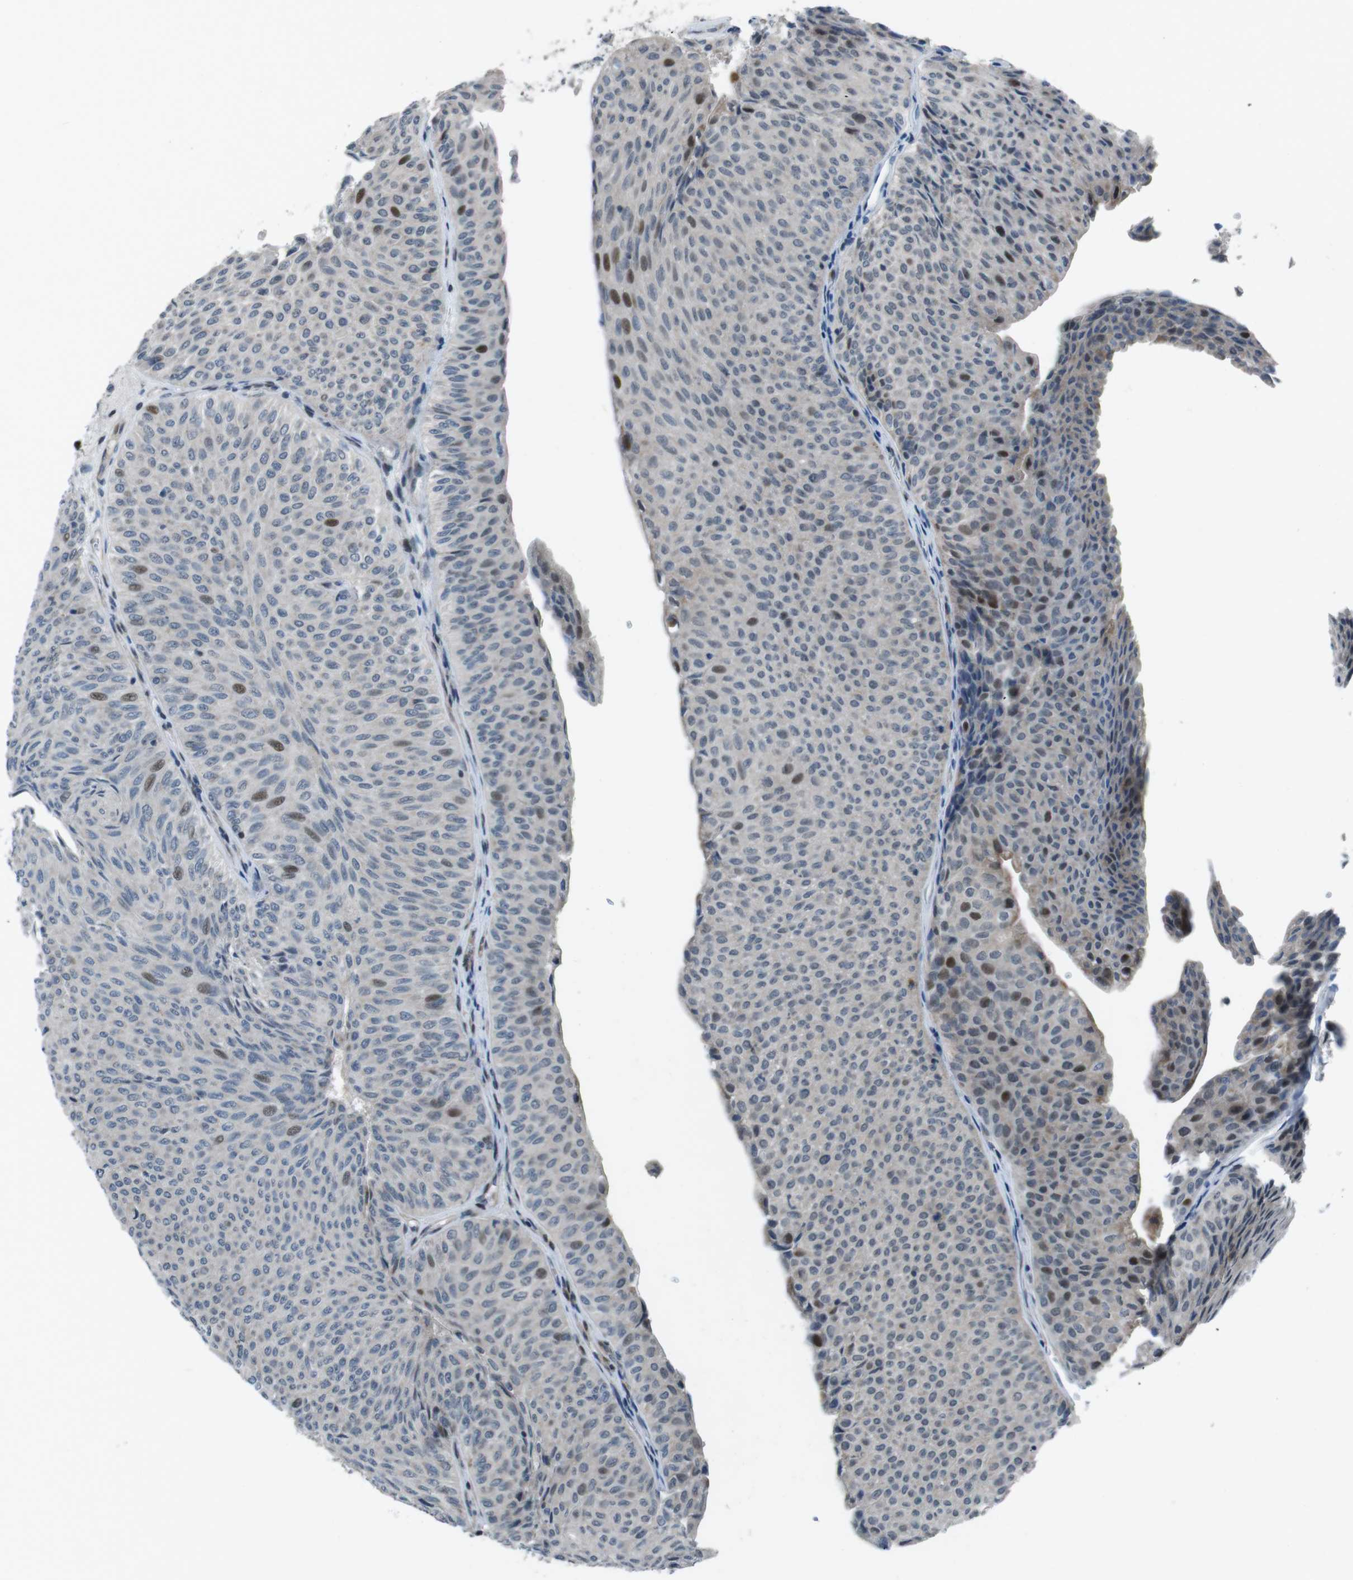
{"staining": {"intensity": "moderate", "quantity": "<25%", "location": "nuclear"}, "tissue": "urothelial cancer", "cell_type": "Tumor cells", "image_type": "cancer", "snomed": [{"axis": "morphology", "description": "Urothelial carcinoma, Low grade"}, {"axis": "topography", "description": "Urinary bladder"}], "caption": "Urothelial cancer was stained to show a protein in brown. There is low levels of moderate nuclear positivity in approximately <25% of tumor cells. (DAB (3,3'-diaminobenzidine) = brown stain, brightfield microscopy at high magnification).", "gene": "PBRM1", "patient": {"sex": "male", "age": 78}}